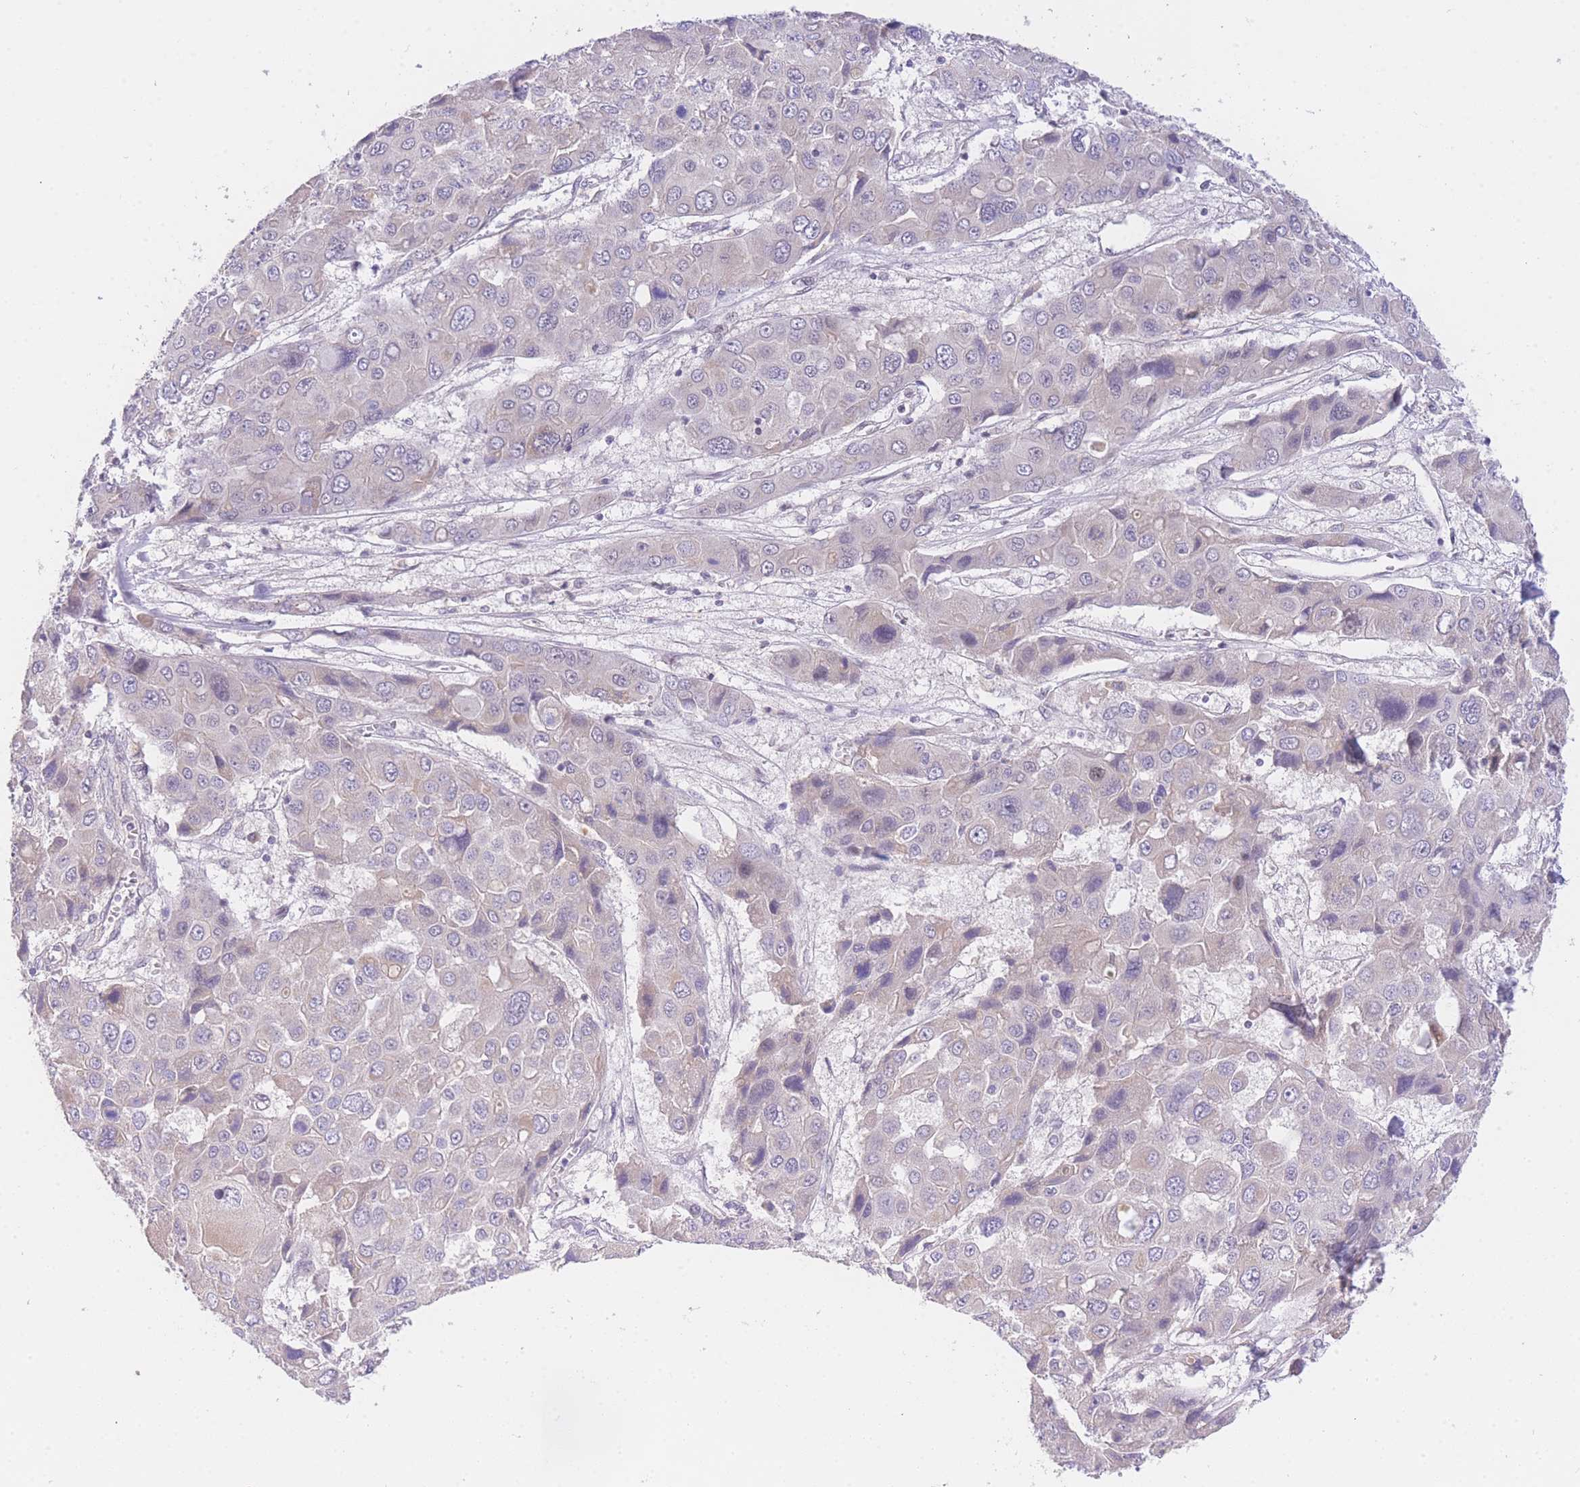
{"staining": {"intensity": "negative", "quantity": "none", "location": "none"}, "tissue": "liver cancer", "cell_type": "Tumor cells", "image_type": "cancer", "snomed": [{"axis": "morphology", "description": "Cholangiocarcinoma"}, {"axis": "topography", "description": "Liver"}], "caption": "A histopathology image of liver cholangiocarcinoma stained for a protein reveals no brown staining in tumor cells.", "gene": "SLC35F2", "patient": {"sex": "male", "age": 67}}